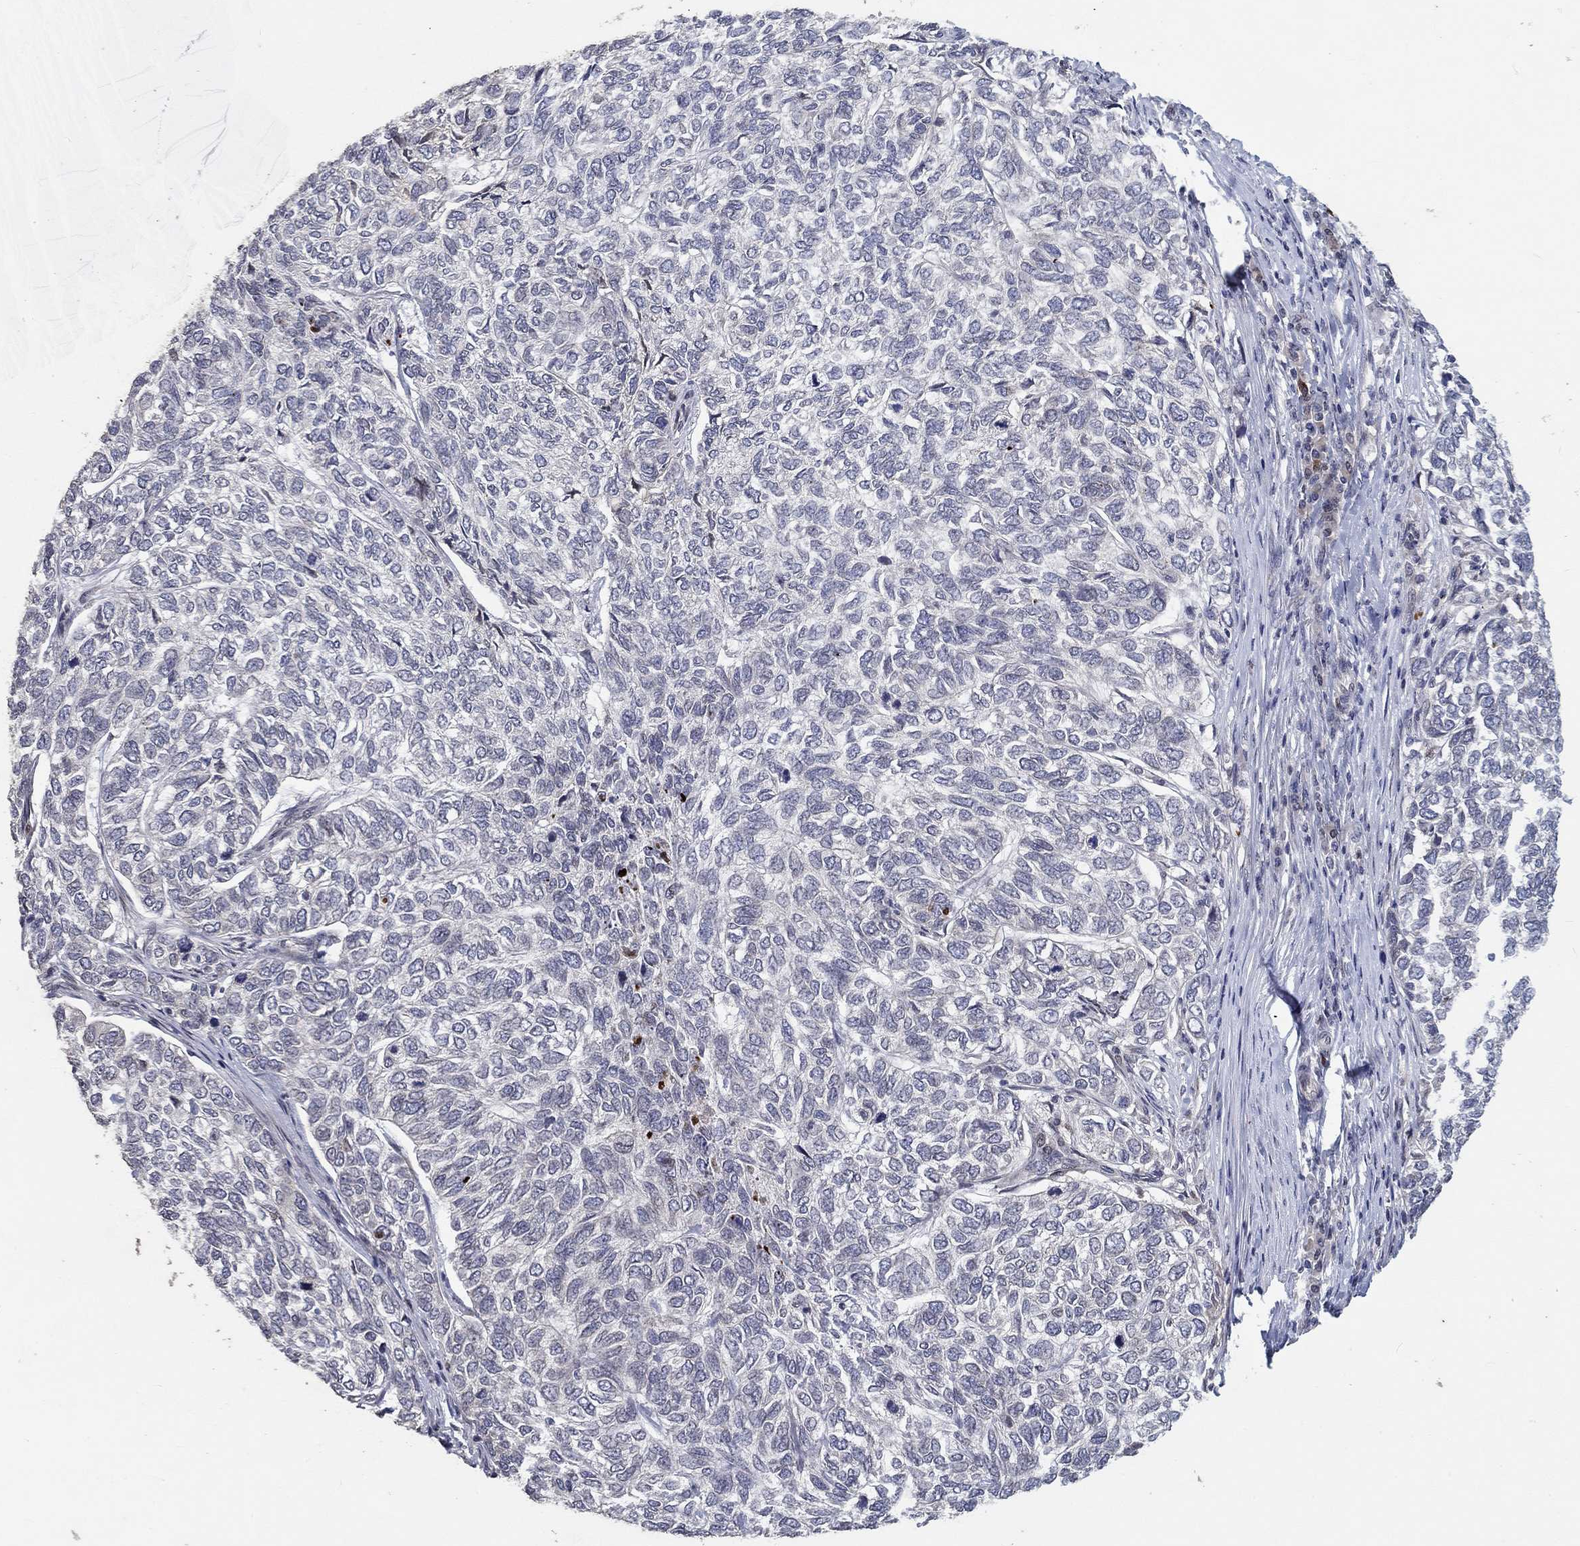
{"staining": {"intensity": "negative", "quantity": "none", "location": "none"}, "tissue": "skin cancer", "cell_type": "Tumor cells", "image_type": "cancer", "snomed": [{"axis": "morphology", "description": "Basal cell carcinoma"}, {"axis": "topography", "description": "Skin"}], "caption": "An image of skin basal cell carcinoma stained for a protein exhibits no brown staining in tumor cells. (DAB (3,3'-diaminobenzidine) immunohistochemistry, high magnification).", "gene": "CETN3", "patient": {"sex": "female", "age": 65}}